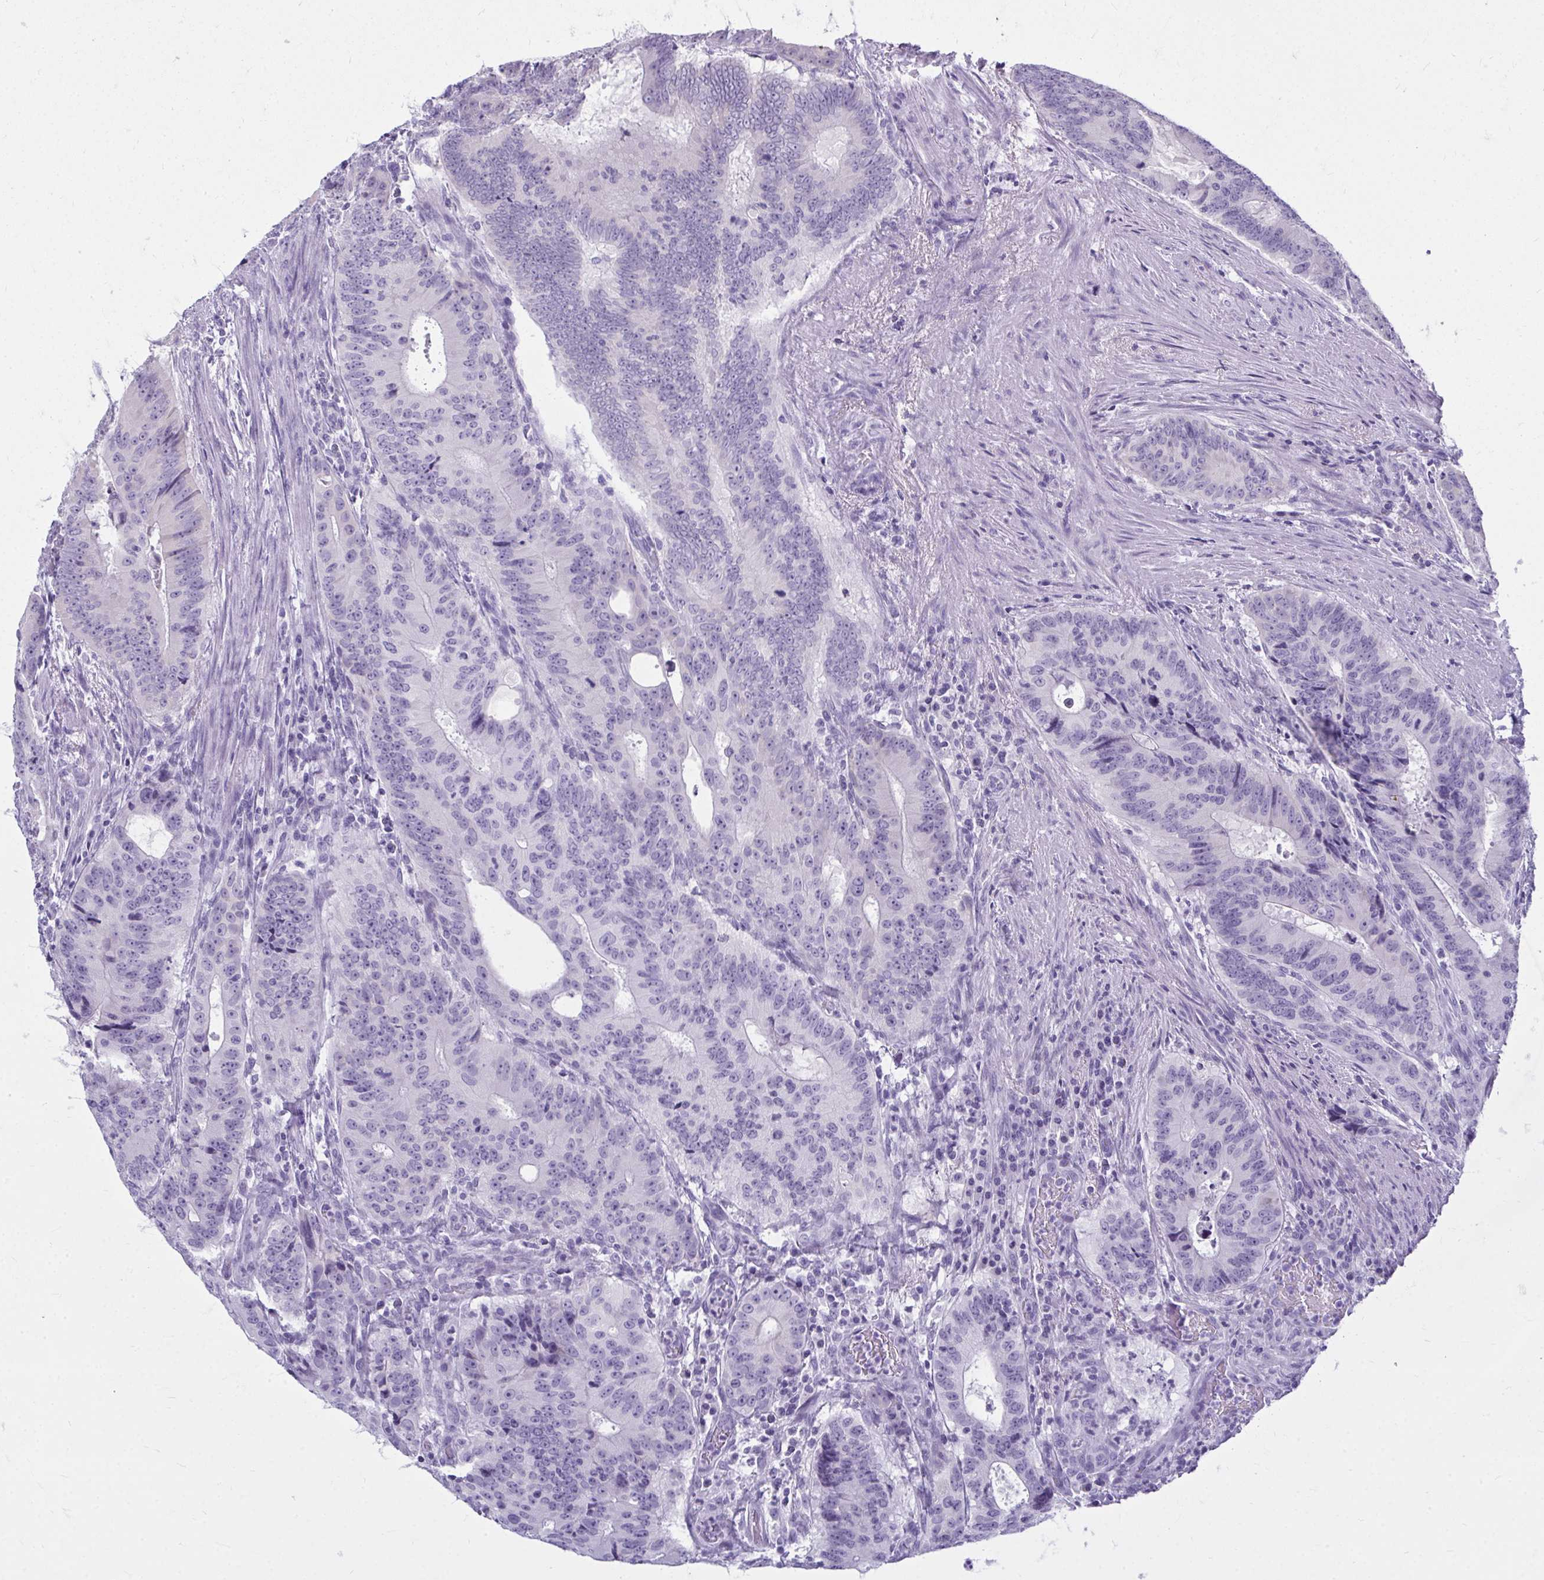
{"staining": {"intensity": "negative", "quantity": "none", "location": "none"}, "tissue": "colorectal cancer", "cell_type": "Tumor cells", "image_type": "cancer", "snomed": [{"axis": "morphology", "description": "Adenocarcinoma, NOS"}, {"axis": "topography", "description": "Colon"}], "caption": "DAB immunohistochemical staining of human colorectal adenocarcinoma reveals no significant expression in tumor cells.", "gene": "QDPR", "patient": {"sex": "male", "age": 62}}